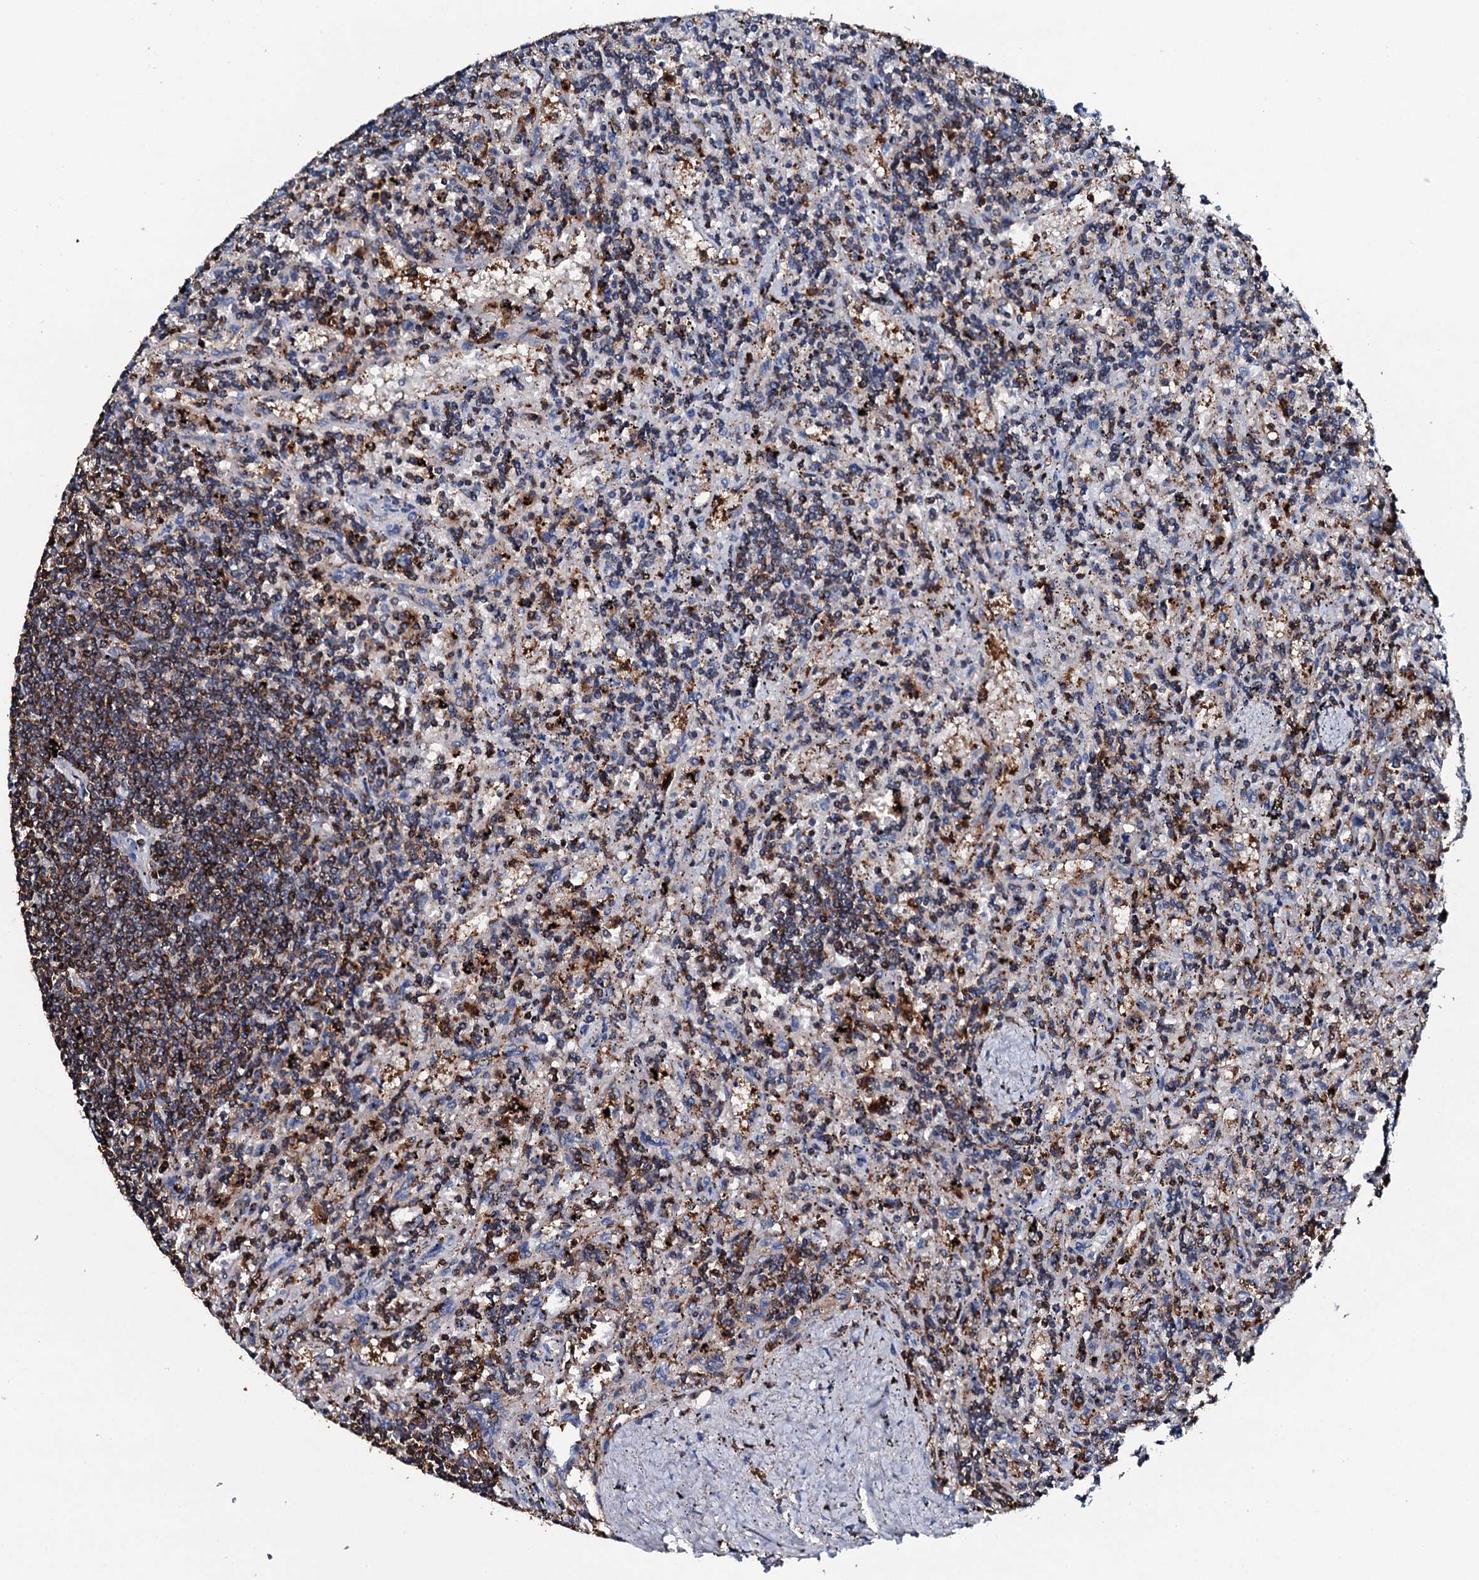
{"staining": {"intensity": "moderate", "quantity": "<25%", "location": "cytoplasmic/membranous"}, "tissue": "lymphoma", "cell_type": "Tumor cells", "image_type": "cancer", "snomed": [{"axis": "morphology", "description": "Malignant lymphoma, non-Hodgkin's type, Low grade"}, {"axis": "topography", "description": "Spleen"}], "caption": "IHC (DAB (3,3'-diaminobenzidine)) staining of human malignant lymphoma, non-Hodgkin's type (low-grade) exhibits moderate cytoplasmic/membranous protein staining in approximately <25% of tumor cells.", "gene": "MS4A4E", "patient": {"sex": "male", "age": 76}}